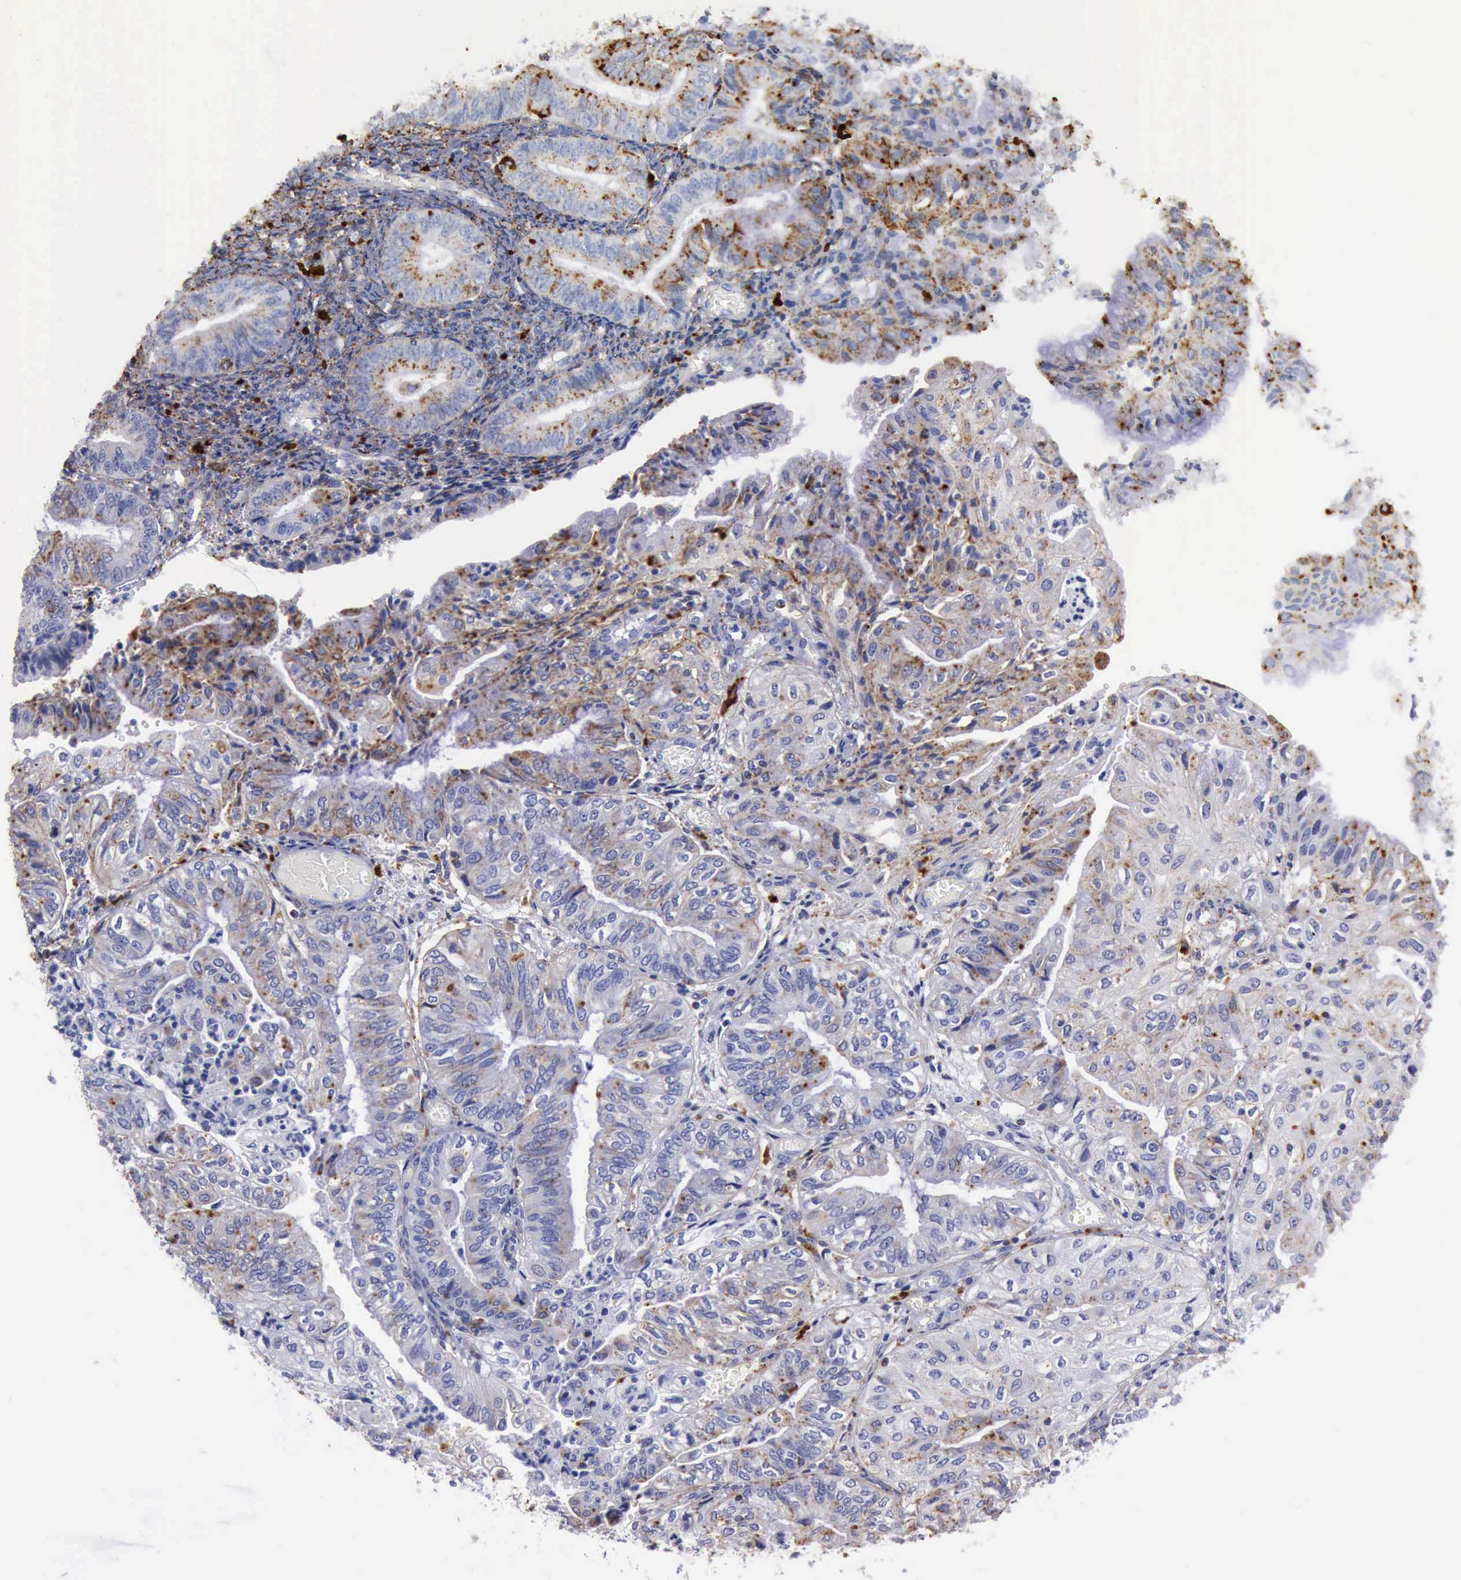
{"staining": {"intensity": "moderate", "quantity": "<25%", "location": "cytoplasmic/membranous"}, "tissue": "endometrial cancer", "cell_type": "Tumor cells", "image_type": "cancer", "snomed": [{"axis": "morphology", "description": "Adenocarcinoma, NOS"}, {"axis": "topography", "description": "Endometrium"}], "caption": "An image of human endometrial cancer (adenocarcinoma) stained for a protein reveals moderate cytoplasmic/membranous brown staining in tumor cells. (Stains: DAB (3,3'-diaminobenzidine) in brown, nuclei in blue, Microscopy: brightfield microscopy at high magnification).", "gene": "CTSD", "patient": {"sex": "female", "age": 55}}